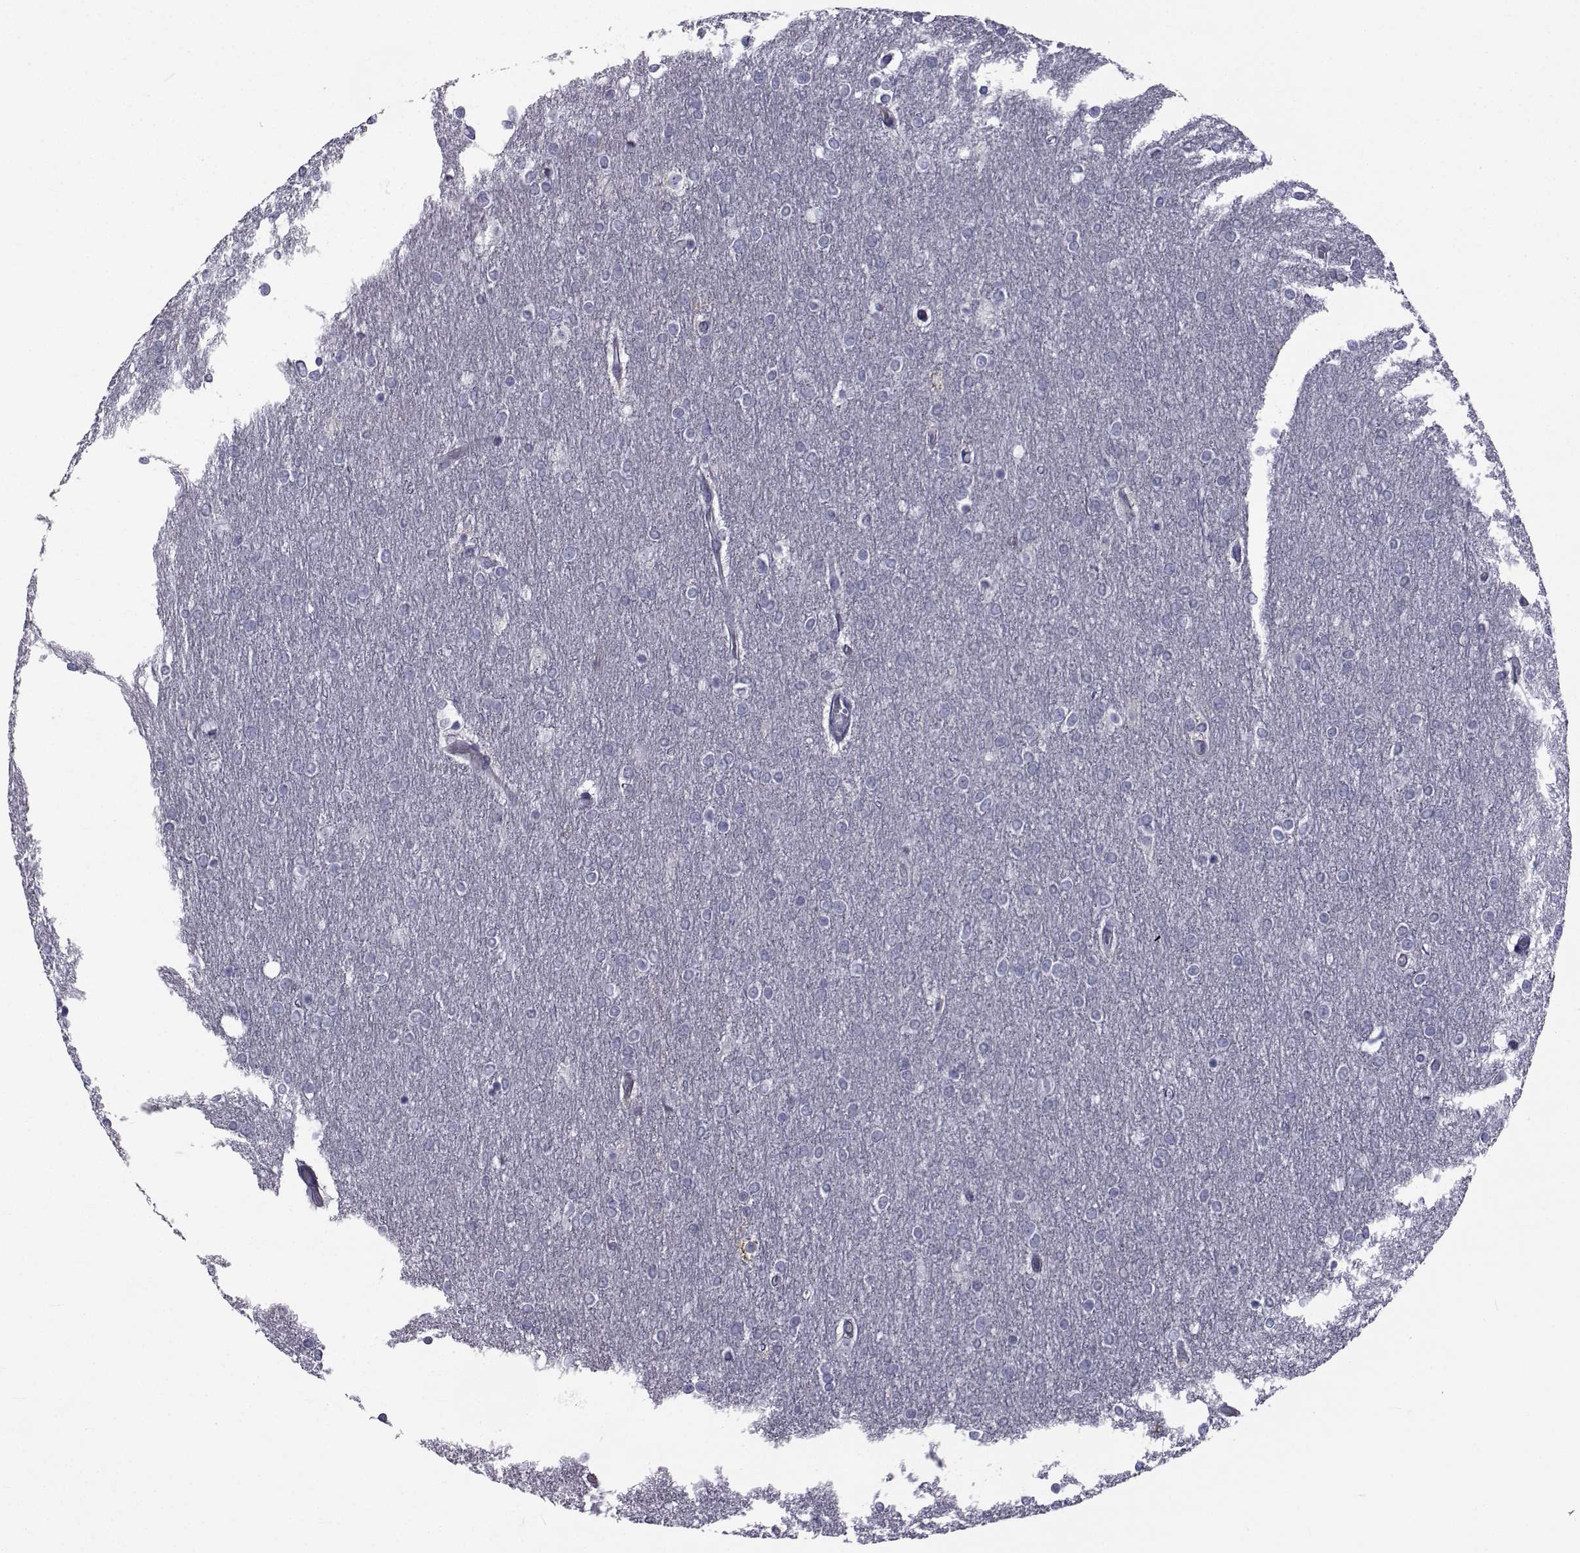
{"staining": {"intensity": "negative", "quantity": "none", "location": "none"}, "tissue": "glioma", "cell_type": "Tumor cells", "image_type": "cancer", "snomed": [{"axis": "morphology", "description": "Glioma, malignant, High grade"}, {"axis": "topography", "description": "Brain"}], "caption": "DAB (3,3'-diaminobenzidine) immunohistochemical staining of human malignant glioma (high-grade) shows no significant positivity in tumor cells.", "gene": "FDXR", "patient": {"sex": "female", "age": 61}}